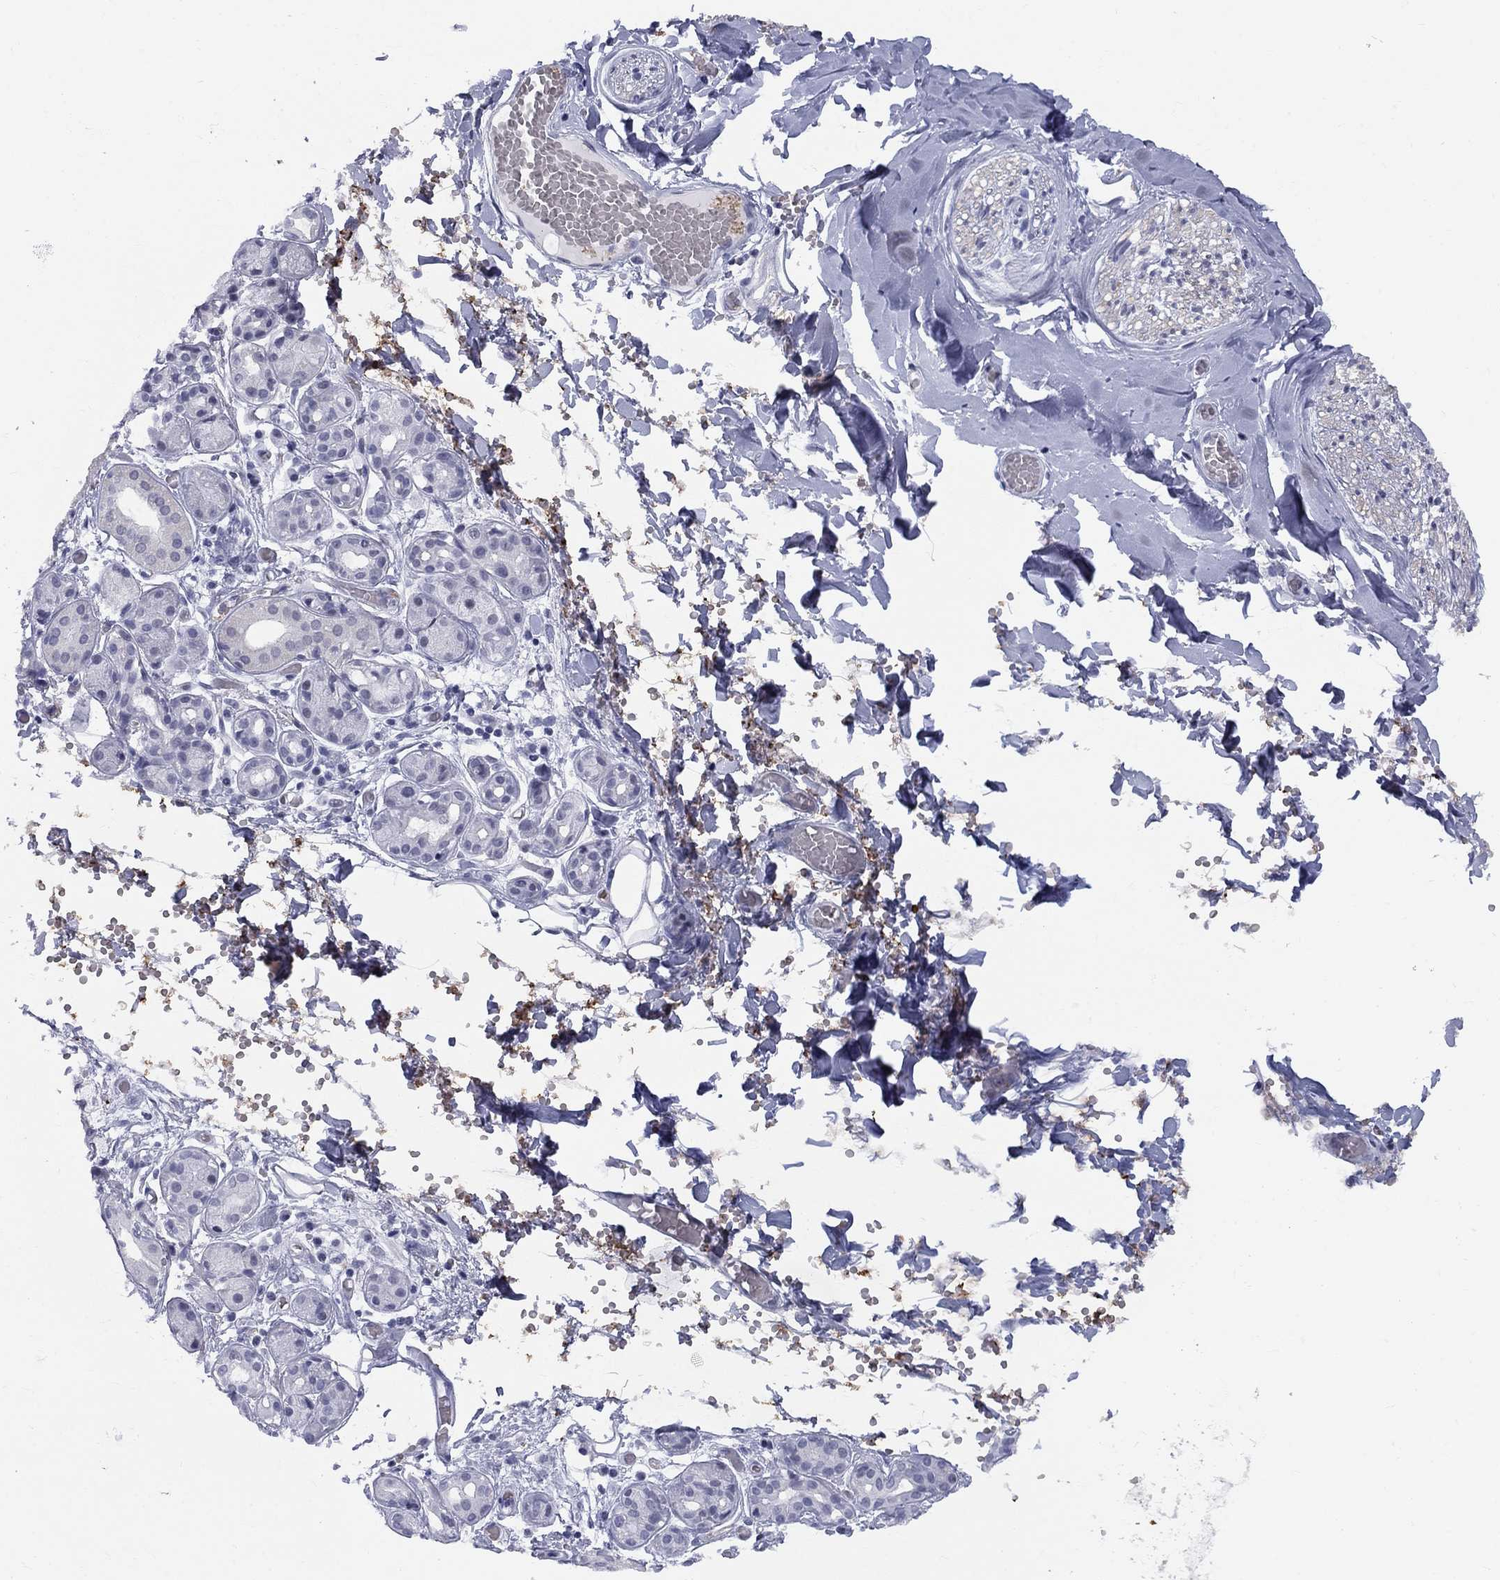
{"staining": {"intensity": "negative", "quantity": "none", "location": "none"}, "tissue": "salivary gland", "cell_type": "Glandular cells", "image_type": "normal", "snomed": [{"axis": "morphology", "description": "Normal tissue, NOS"}, {"axis": "topography", "description": "Salivary gland"}, {"axis": "topography", "description": "Peripheral nerve tissue"}], "caption": "High power microscopy histopathology image of an IHC micrograph of unremarkable salivary gland, revealing no significant staining in glandular cells.", "gene": "DMTN", "patient": {"sex": "male", "age": 71}}